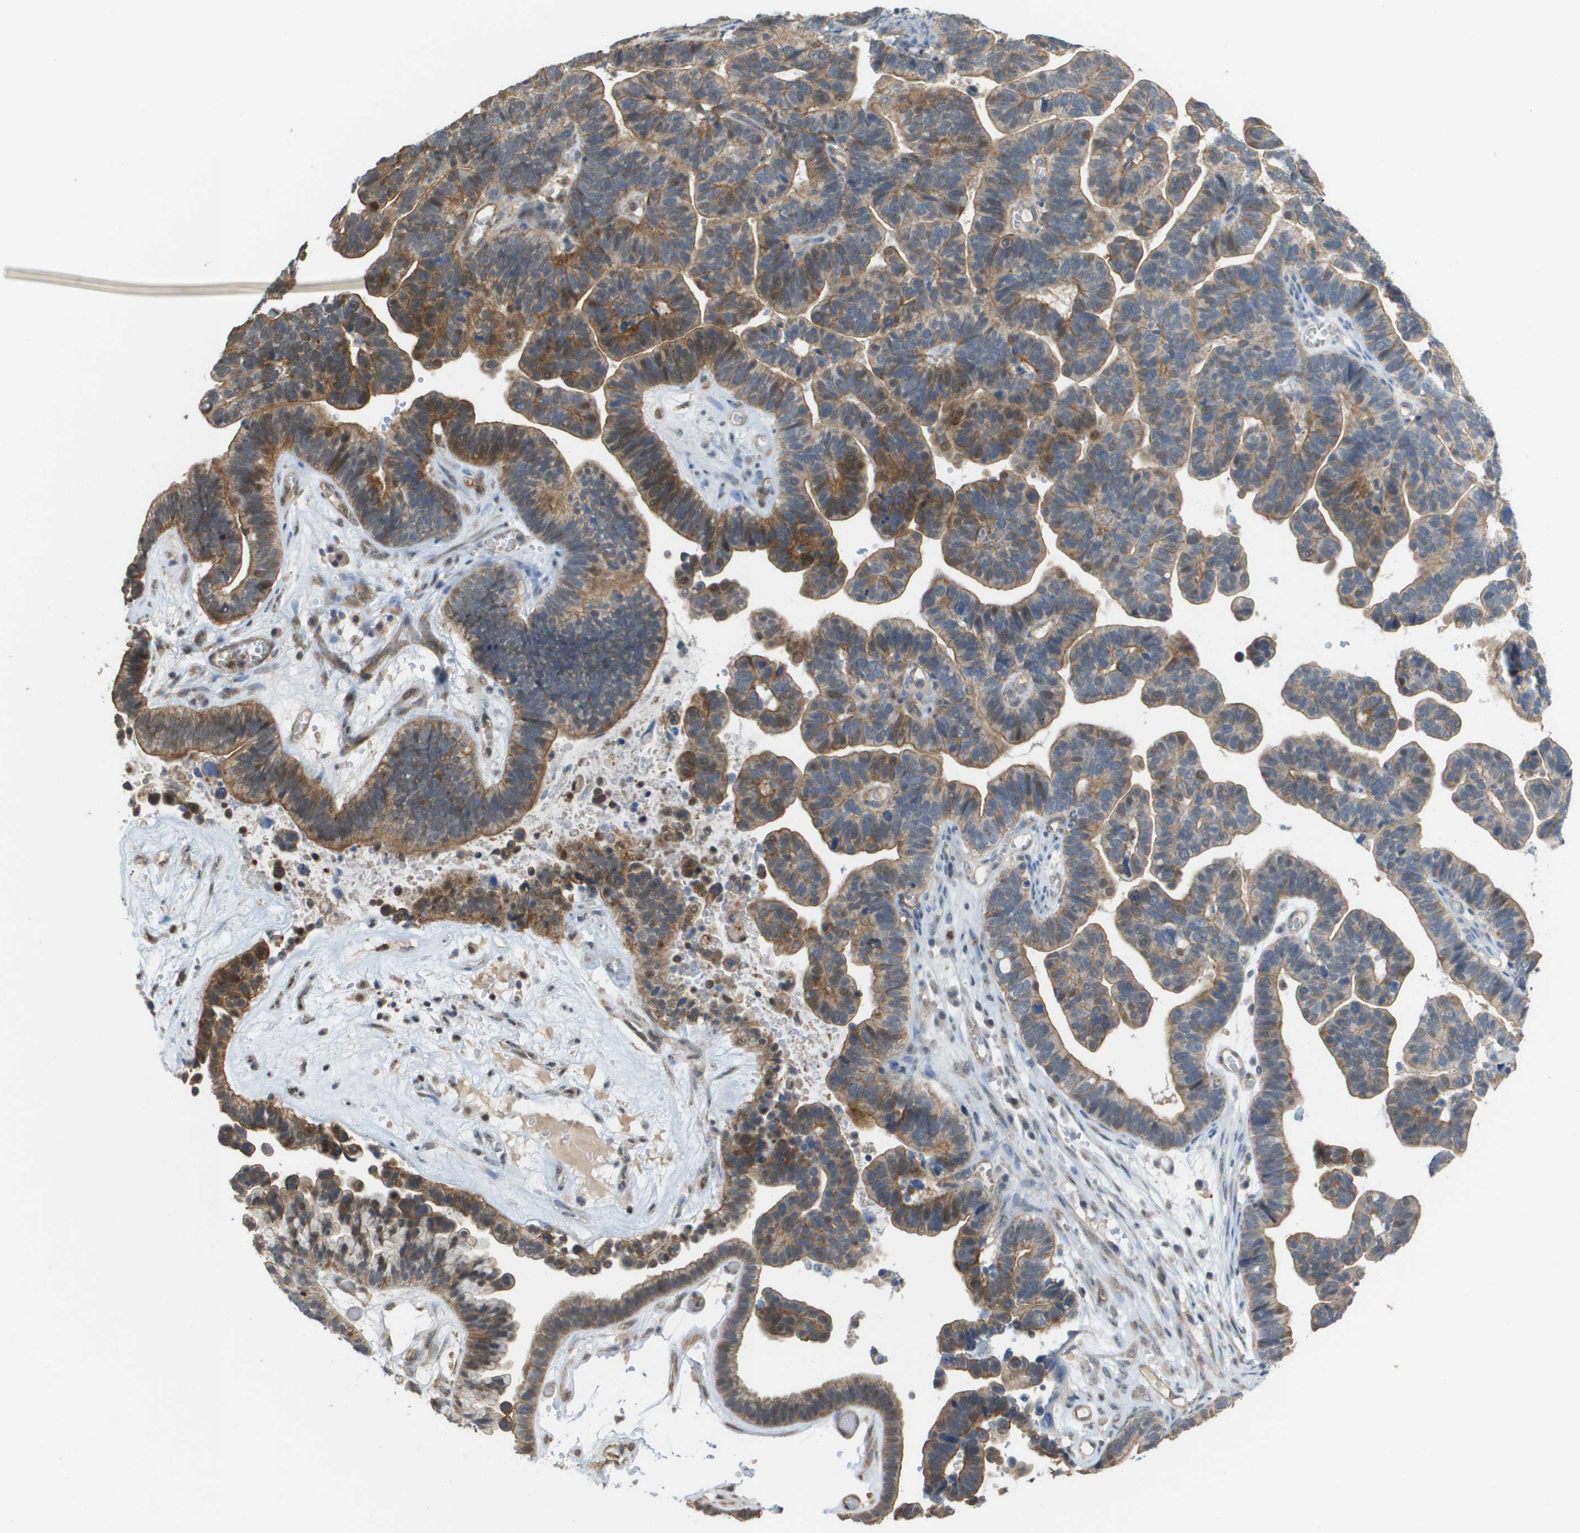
{"staining": {"intensity": "moderate", "quantity": "25%-75%", "location": "cytoplasmic/membranous"}, "tissue": "ovarian cancer", "cell_type": "Tumor cells", "image_type": "cancer", "snomed": [{"axis": "morphology", "description": "Cystadenocarcinoma, serous, NOS"}, {"axis": "topography", "description": "Ovary"}], "caption": "Ovarian cancer tissue demonstrates moderate cytoplasmic/membranous expression in about 25%-75% of tumor cells", "gene": "RNF112", "patient": {"sex": "female", "age": 56}}